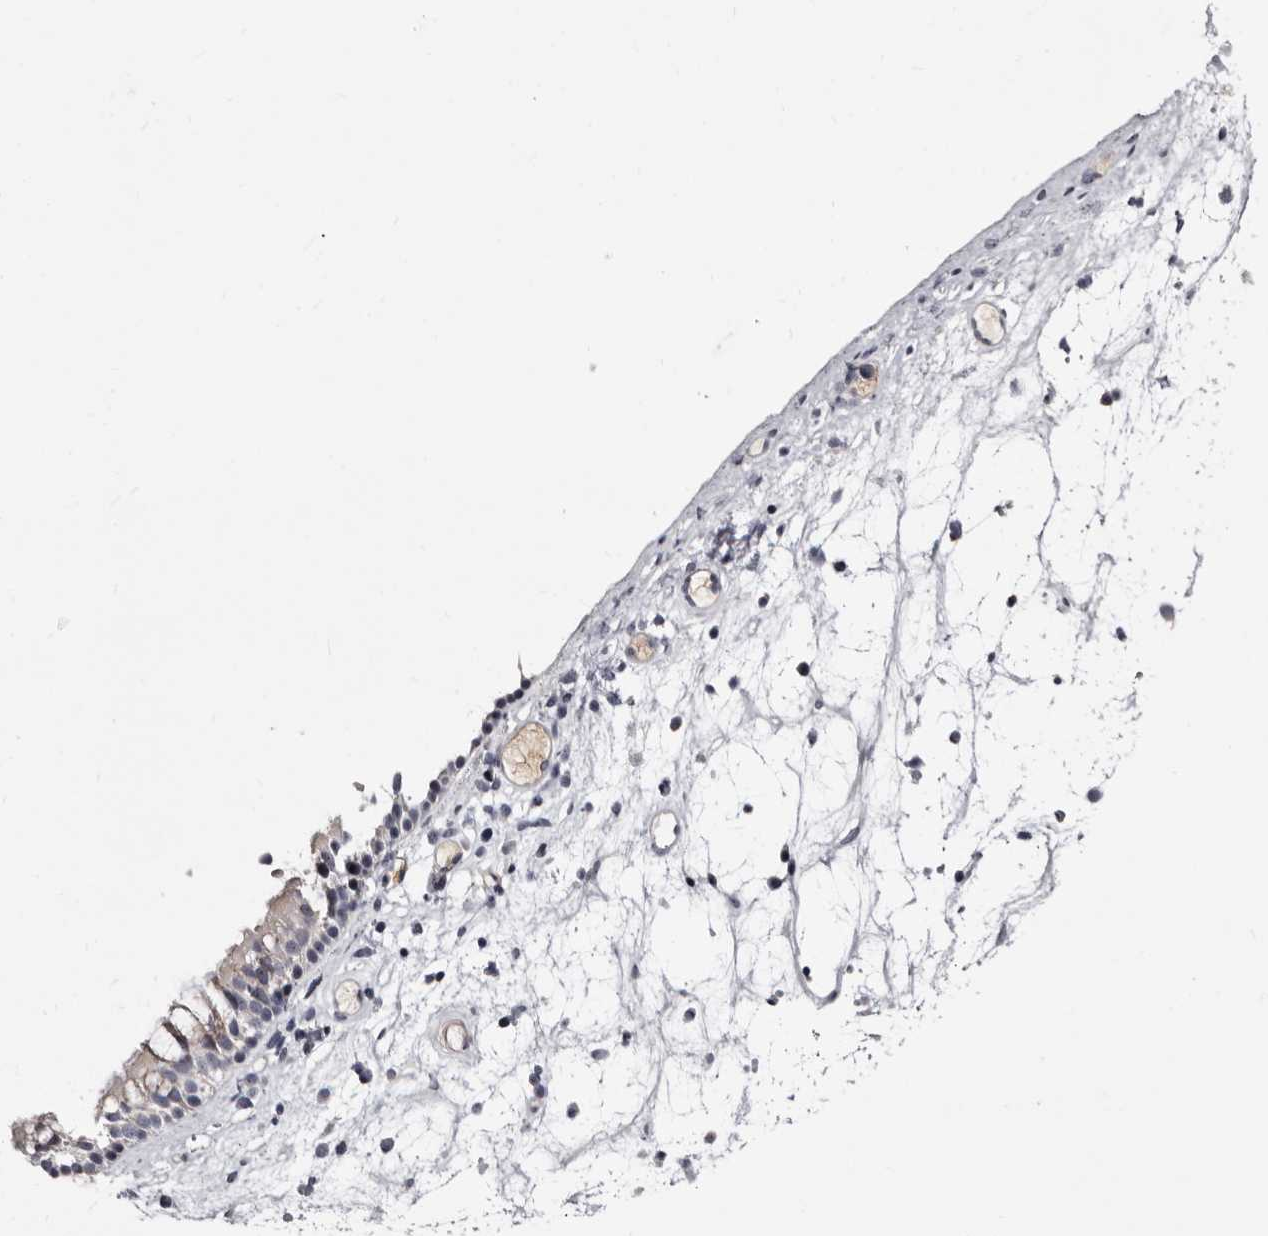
{"staining": {"intensity": "negative", "quantity": "none", "location": "none"}, "tissue": "nasopharynx", "cell_type": "Respiratory epithelial cells", "image_type": "normal", "snomed": [{"axis": "morphology", "description": "Normal tissue, NOS"}, {"axis": "morphology", "description": "Inflammation, NOS"}, {"axis": "morphology", "description": "Malignant melanoma, Metastatic site"}, {"axis": "topography", "description": "Nasopharynx"}], "caption": "A photomicrograph of human nasopharynx is negative for staining in respiratory epithelial cells. (Stains: DAB immunohistochemistry (IHC) with hematoxylin counter stain, Microscopy: brightfield microscopy at high magnification).", "gene": "BPGM", "patient": {"sex": "male", "age": 70}}